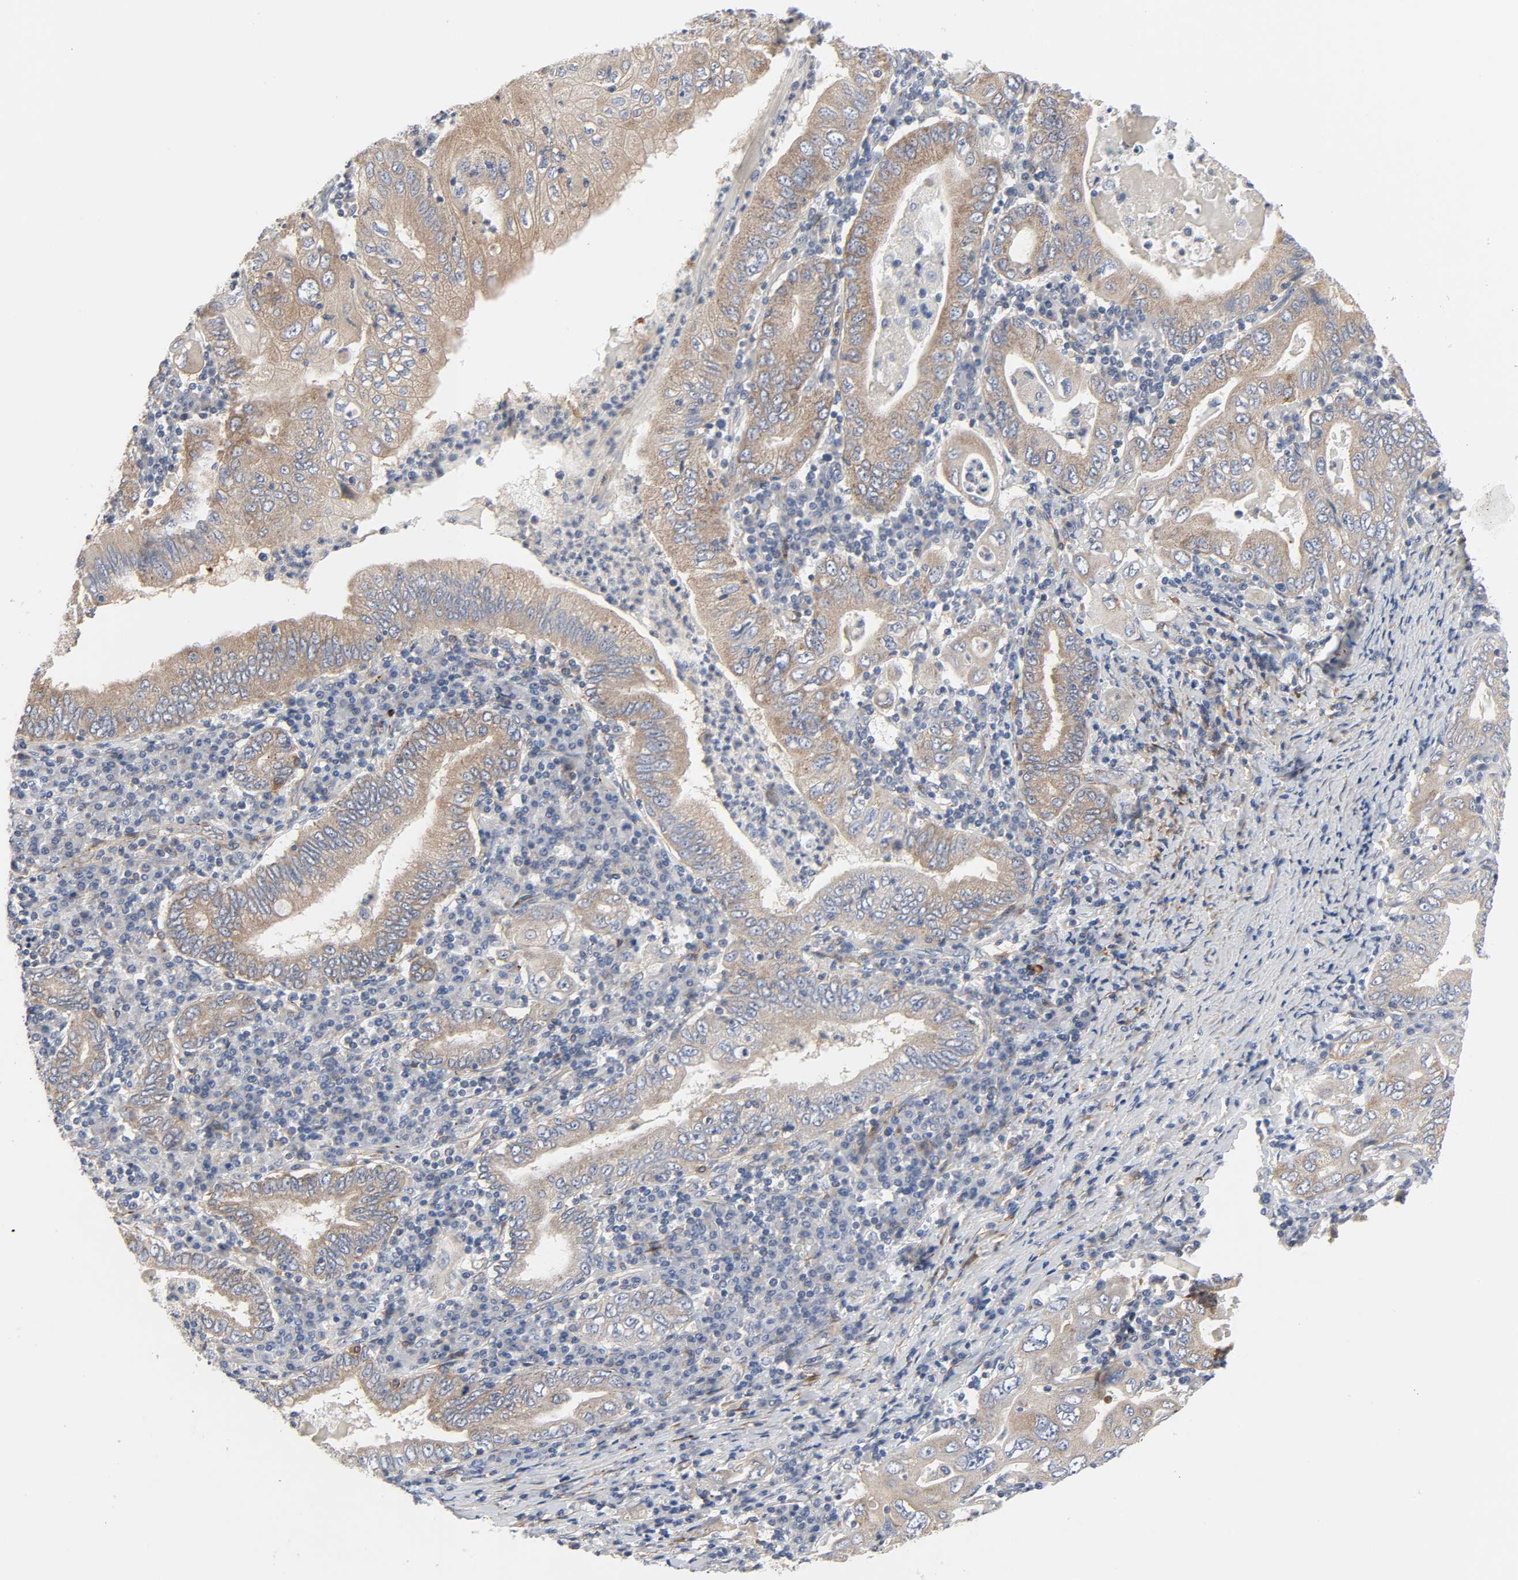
{"staining": {"intensity": "moderate", "quantity": ">75%", "location": "cytoplasmic/membranous"}, "tissue": "stomach cancer", "cell_type": "Tumor cells", "image_type": "cancer", "snomed": [{"axis": "morphology", "description": "Normal tissue, NOS"}, {"axis": "morphology", "description": "Adenocarcinoma, NOS"}, {"axis": "topography", "description": "Esophagus"}, {"axis": "topography", "description": "Stomach, upper"}, {"axis": "topography", "description": "Peripheral nerve tissue"}], "caption": "IHC (DAB (3,3'-diaminobenzidine)) staining of human stomach cancer shows moderate cytoplasmic/membranous protein staining in approximately >75% of tumor cells. Immunohistochemistry stains the protein in brown and the nuclei are stained blue.", "gene": "ARHGAP1", "patient": {"sex": "male", "age": 62}}